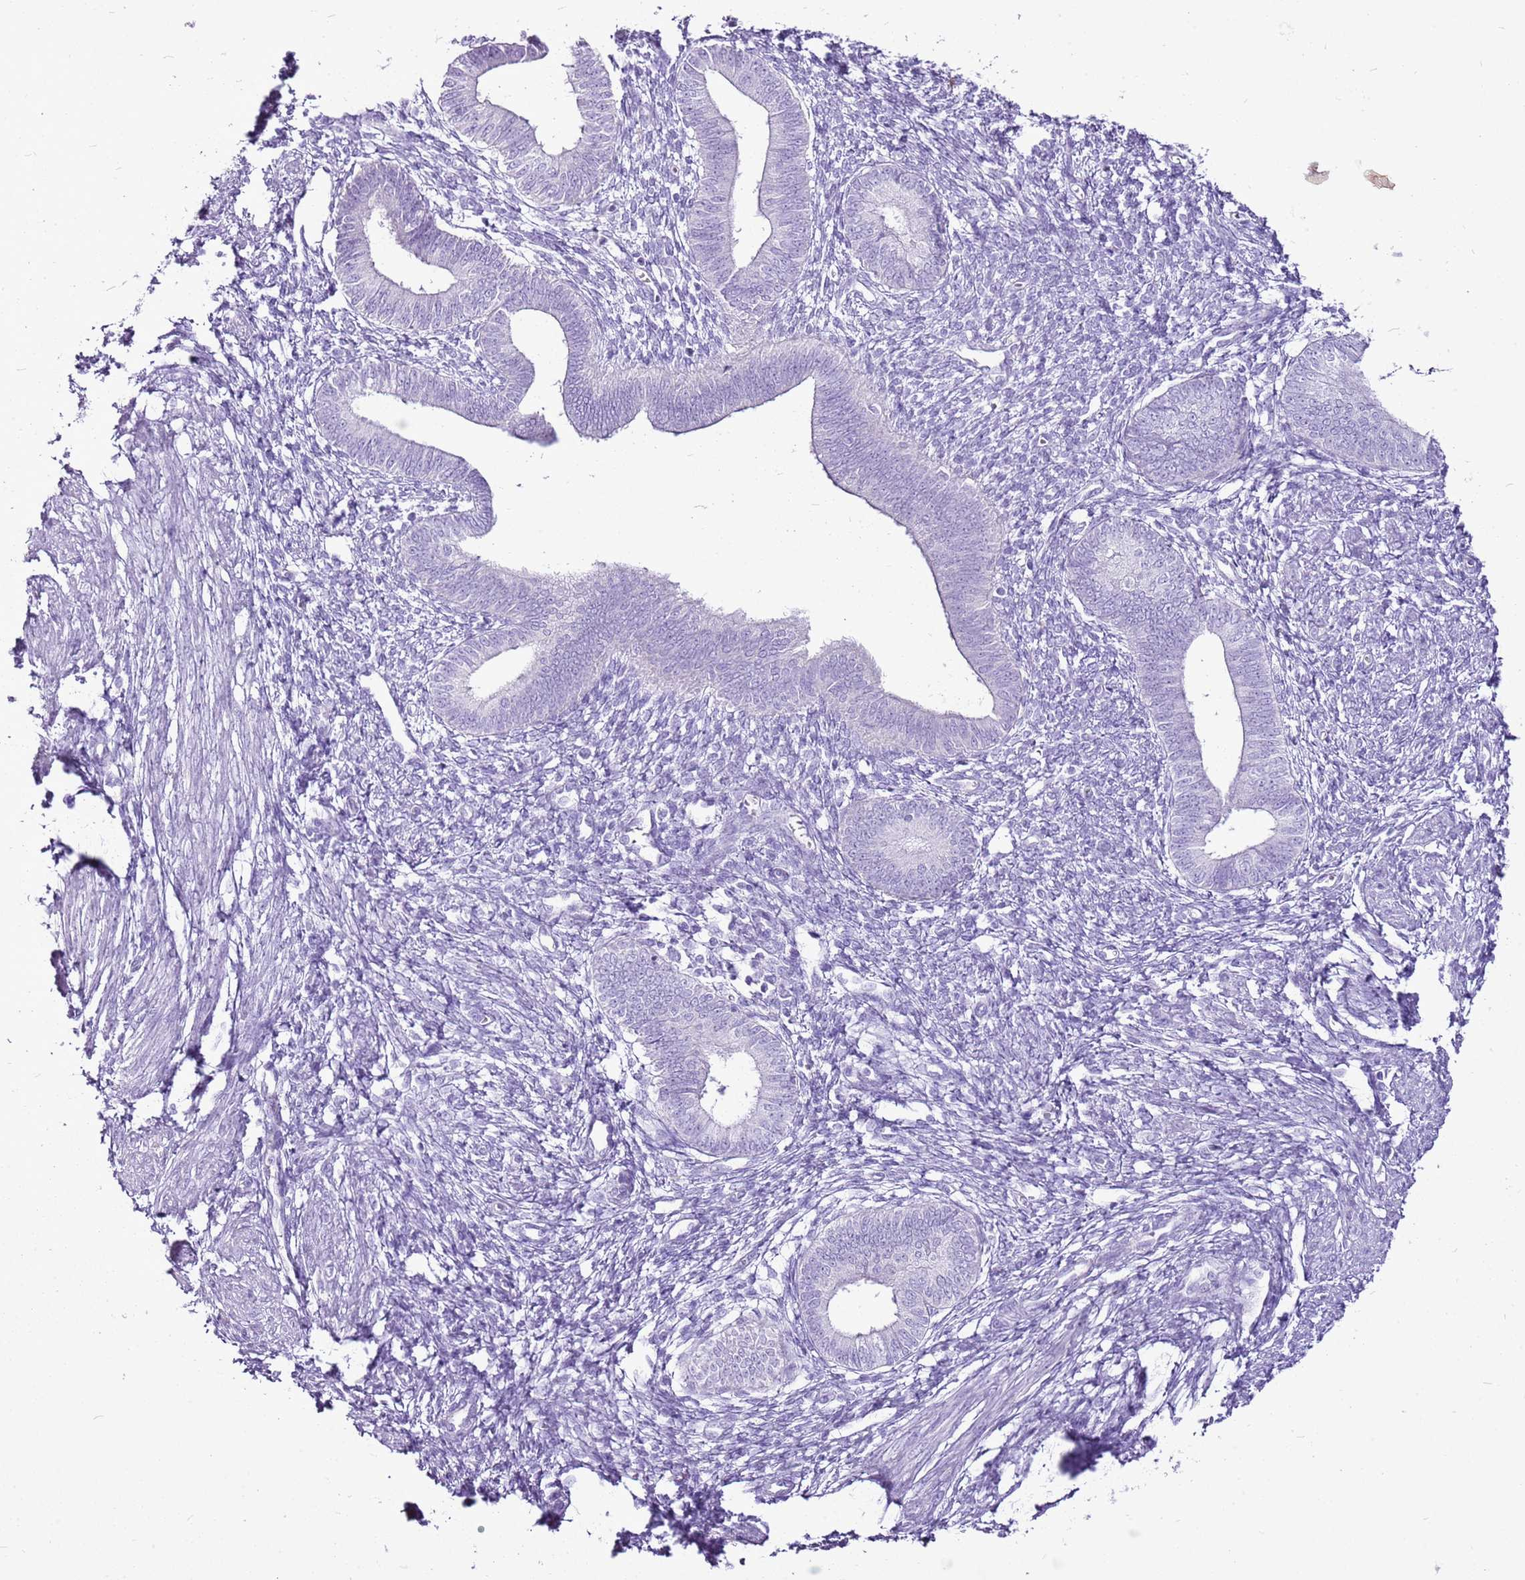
{"staining": {"intensity": "negative", "quantity": "none", "location": "none"}, "tissue": "endometrium", "cell_type": "Cells in endometrial stroma", "image_type": "normal", "snomed": [{"axis": "morphology", "description": "Normal tissue, NOS"}, {"axis": "topography", "description": "Endometrium"}], "caption": "High power microscopy micrograph of an immunohistochemistry (IHC) micrograph of benign endometrium, revealing no significant positivity in cells in endometrial stroma.", "gene": "CNFN", "patient": {"sex": "female", "age": 46}}